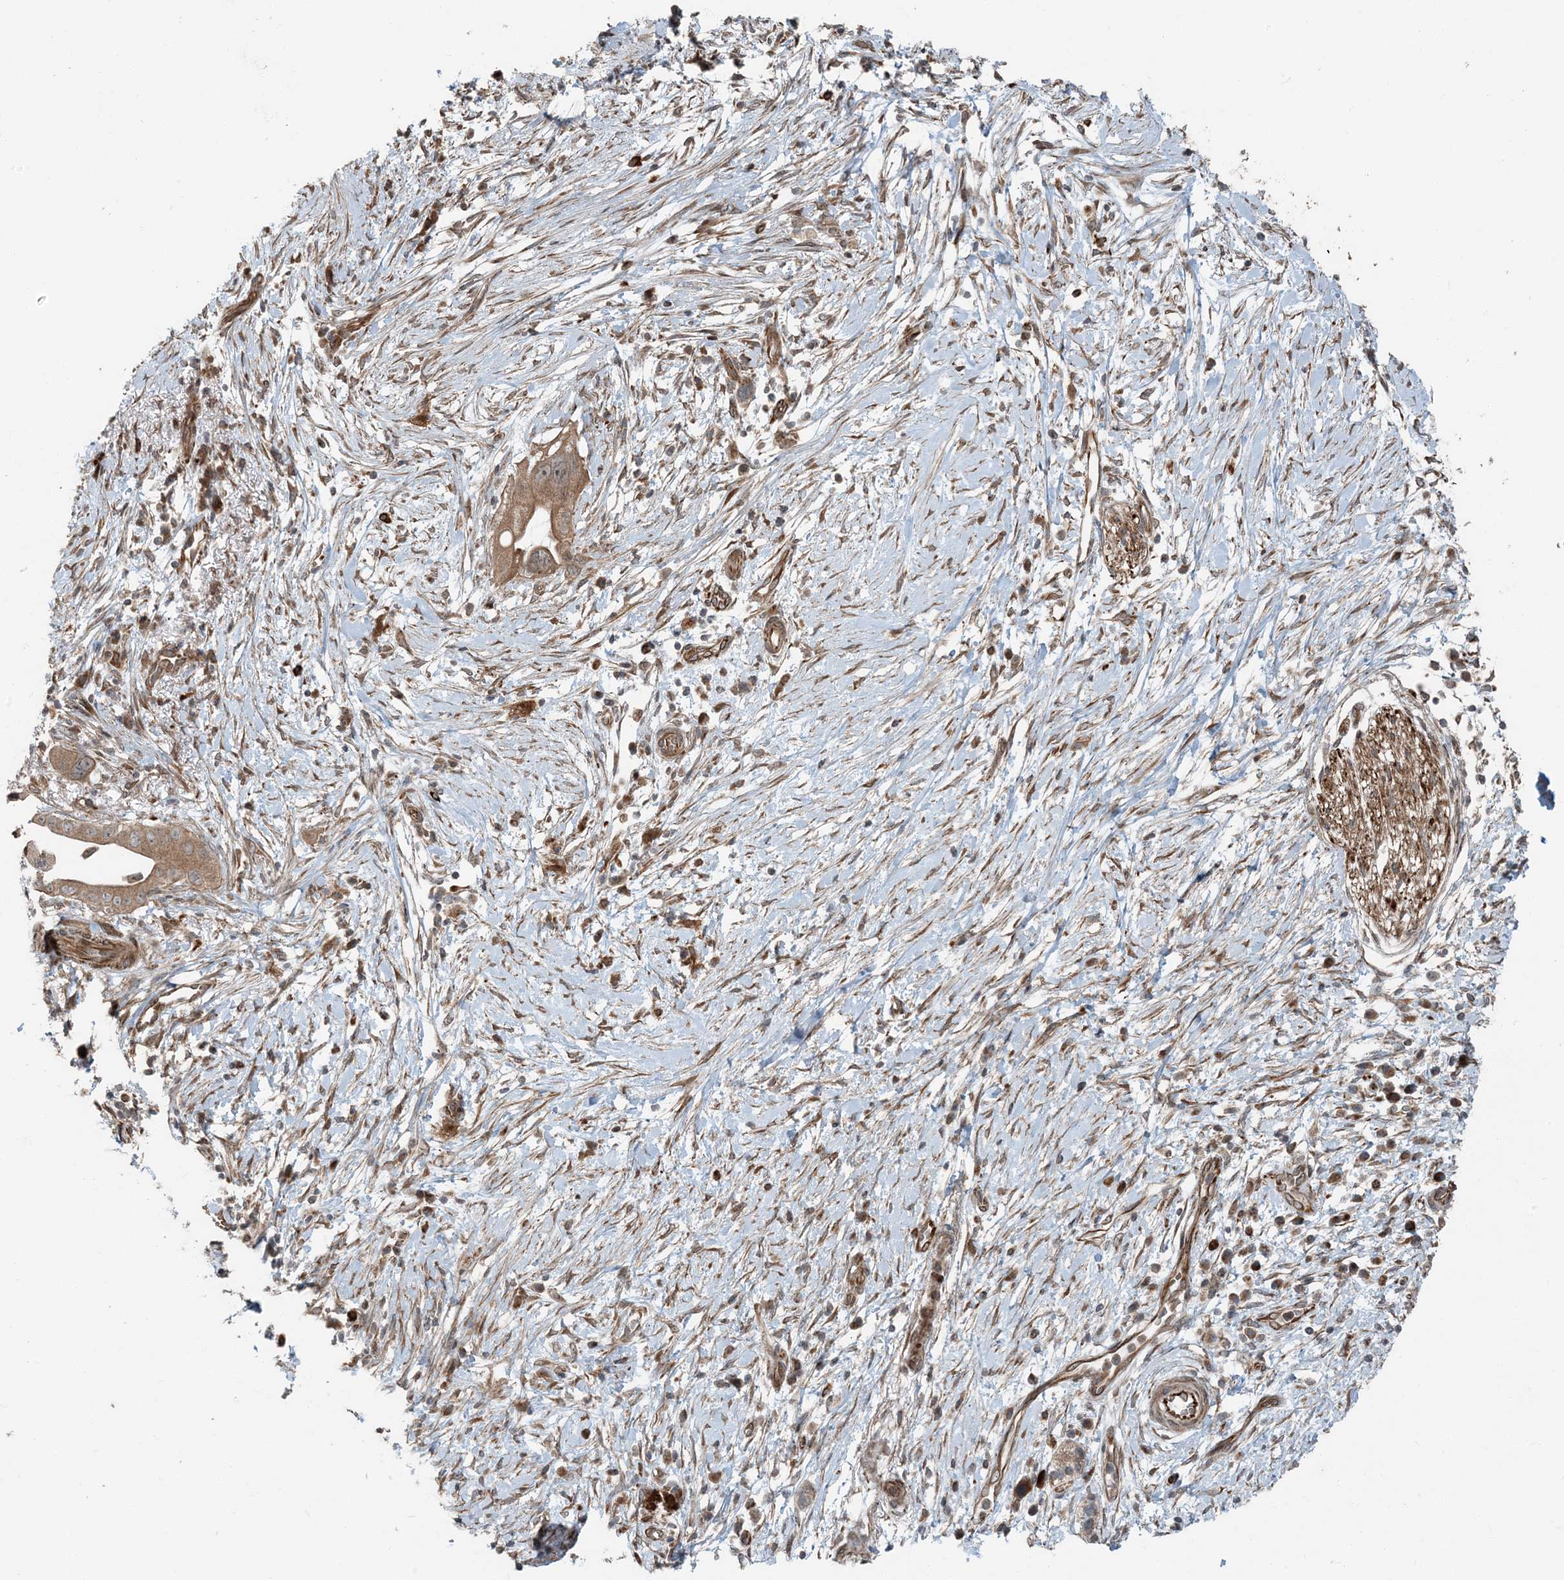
{"staining": {"intensity": "moderate", "quantity": ">75%", "location": "cytoplasmic/membranous"}, "tissue": "pancreatic cancer", "cell_type": "Tumor cells", "image_type": "cancer", "snomed": [{"axis": "morphology", "description": "Adenocarcinoma, NOS"}, {"axis": "topography", "description": "Pancreas"}], "caption": "Immunohistochemistry (IHC) micrograph of neoplastic tissue: pancreatic adenocarcinoma stained using immunohistochemistry (IHC) shows medium levels of moderate protein expression localized specifically in the cytoplasmic/membranous of tumor cells, appearing as a cytoplasmic/membranous brown color.", "gene": "EDEM2", "patient": {"sex": "male", "age": 68}}